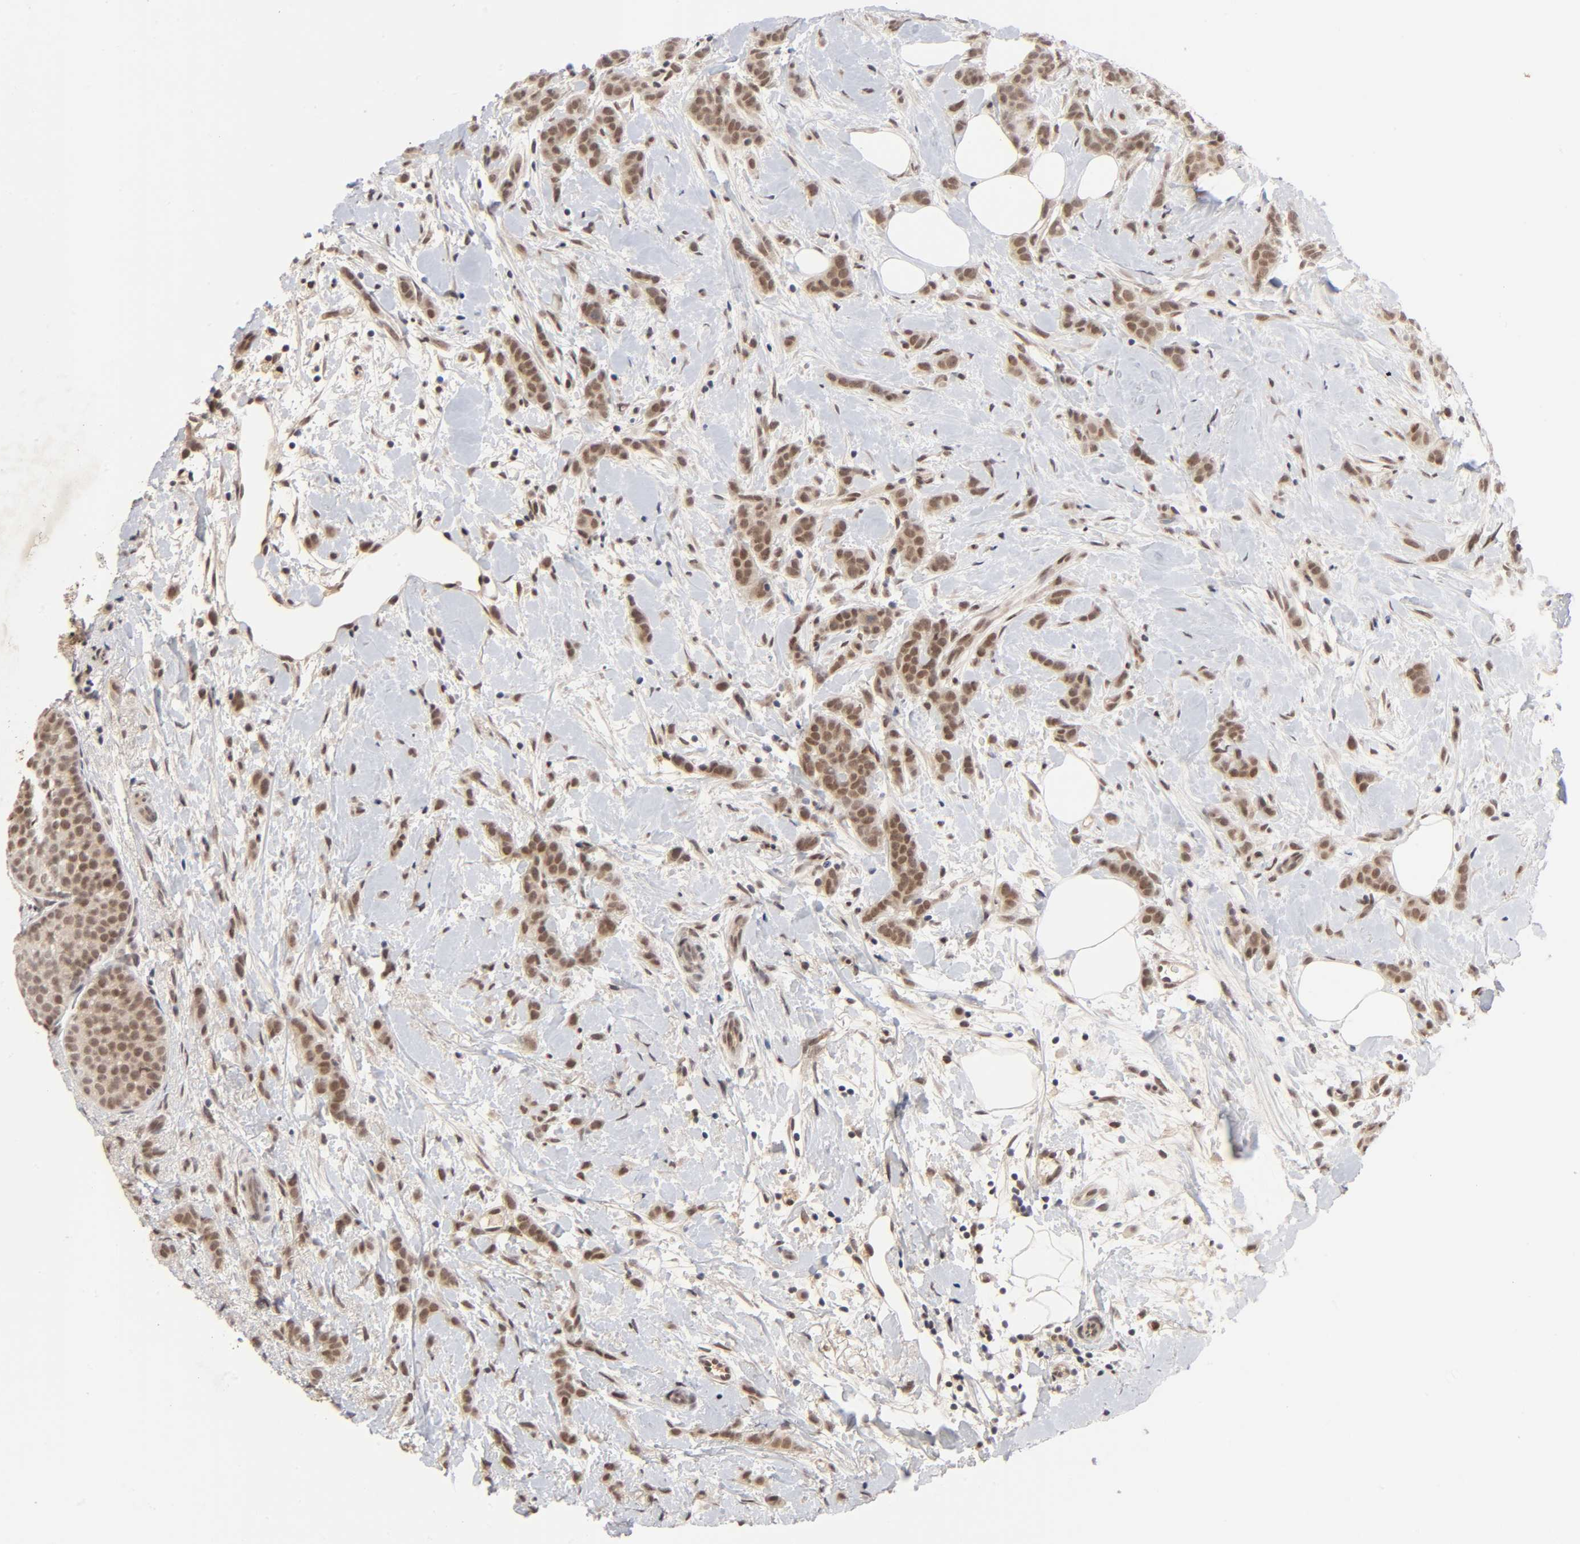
{"staining": {"intensity": "moderate", "quantity": ">75%", "location": "cytoplasmic/membranous,nuclear"}, "tissue": "breast cancer", "cell_type": "Tumor cells", "image_type": "cancer", "snomed": [{"axis": "morphology", "description": "Lobular carcinoma, in situ"}, {"axis": "morphology", "description": "Lobular carcinoma"}, {"axis": "topography", "description": "Breast"}], "caption": "Approximately >75% of tumor cells in breast cancer exhibit moderate cytoplasmic/membranous and nuclear protein staining as visualized by brown immunohistochemical staining.", "gene": "EP300", "patient": {"sex": "female", "age": 41}}